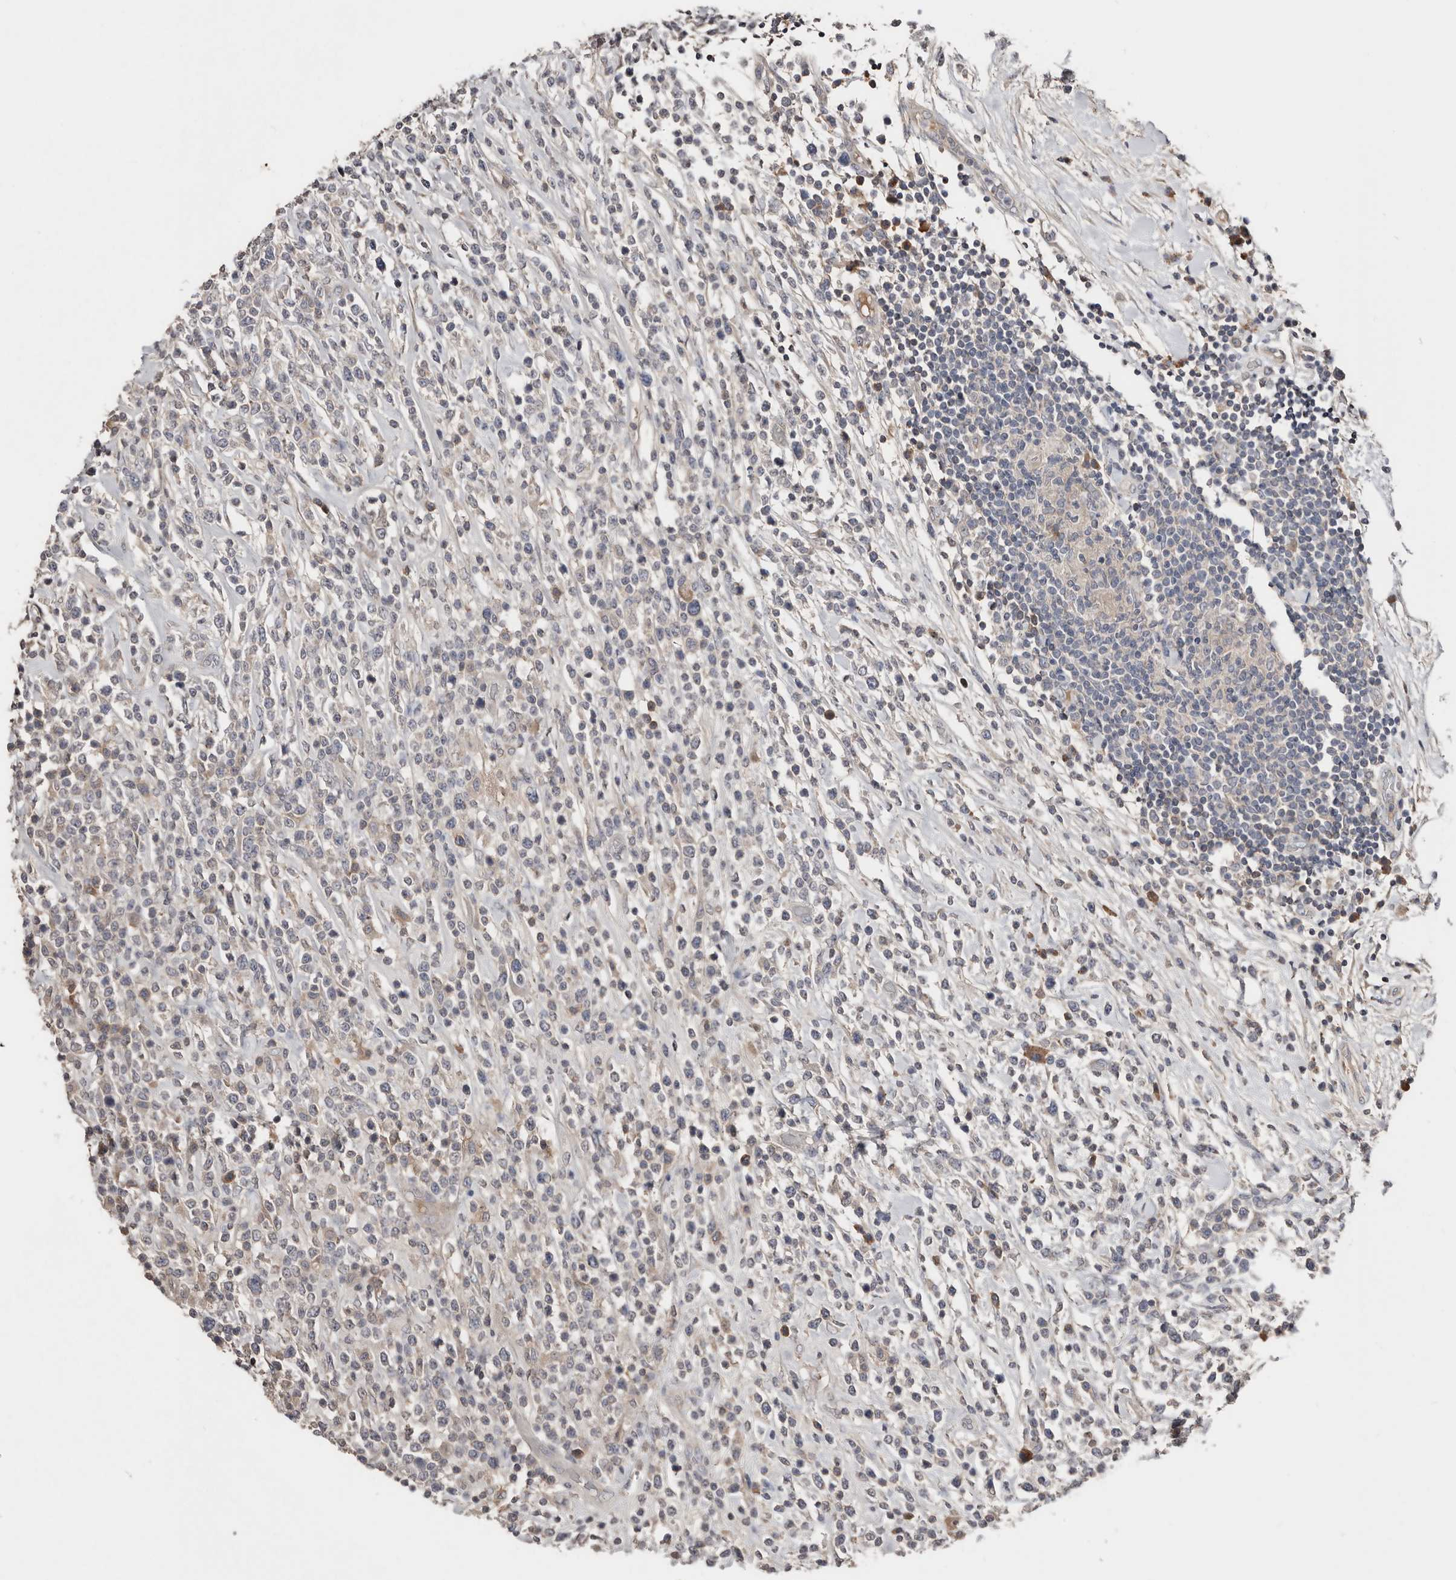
{"staining": {"intensity": "negative", "quantity": "none", "location": "none"}, "tissue": "lymphoma", "cell_type": "Tumor cells", "image_type": "cancer", "snomed": [{"axis": "morphology", "description": "Malignant lymphoma, non-Hodgkin's type, High grade"}, {"axis": "topography", "description": "Colon"}], "caption": "Immunohistochemistry (IHC) image of neoplastic tissue: high-grade malignant lymphoma, non-Hodgkin's type stained with DAB demonstrates no significant protein positivity in tumor cells. (DAB (3,3'-diaminobenzidine) immunohistochemistry with hematoxylin counter stain).", "gene": "SLC39A2", "patient": {"sex": "female", "age": 53}}